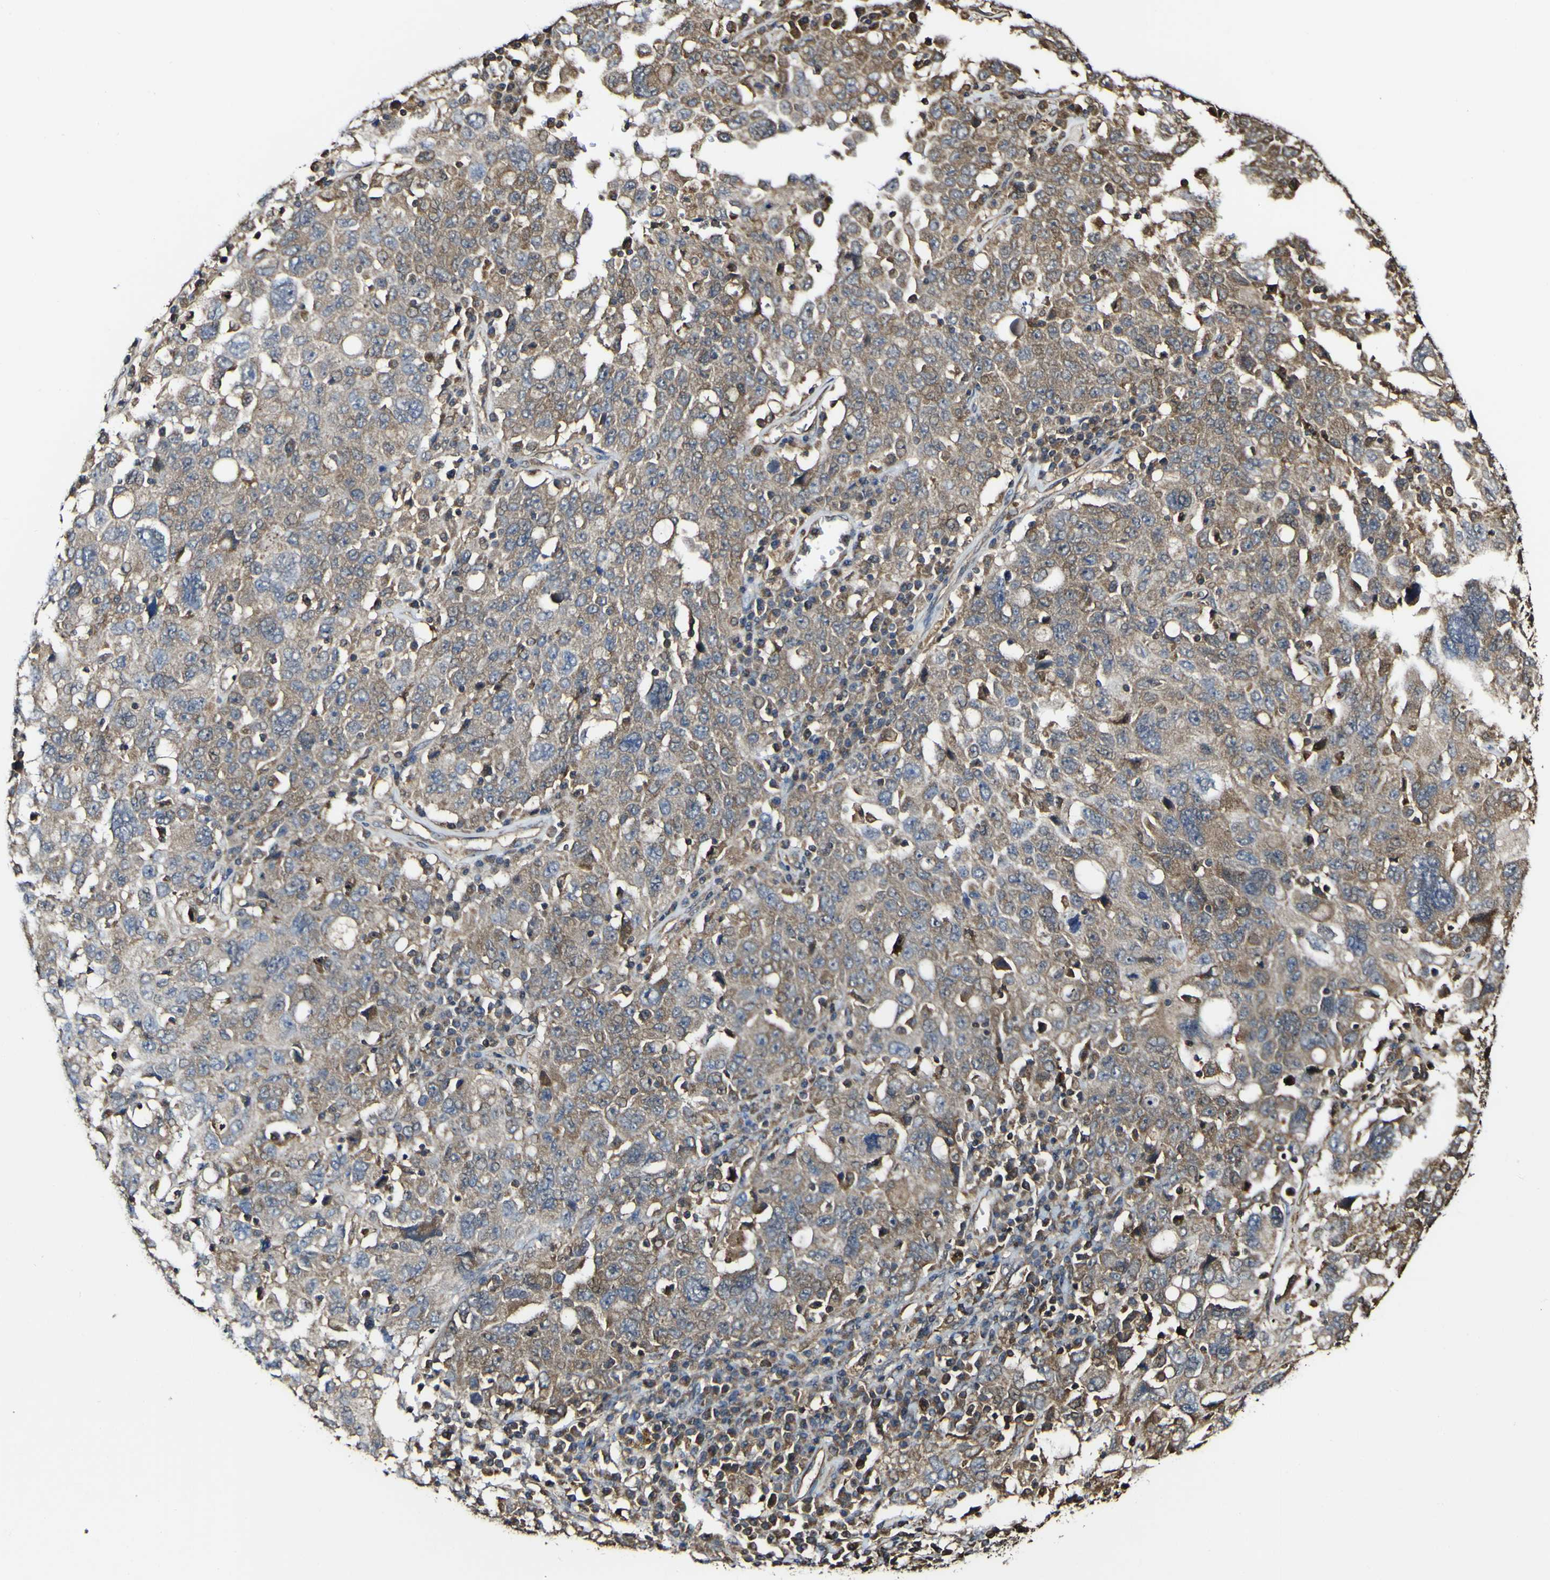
{"staining": {"intensity": "moderate", "quantity": ">75%", "location": "cytoplasmic/membranous"}, "tissue": "ovarian cancer", "cell_type": "Tumor cells", "image_type": "cancer", "snomed": [{"axis": "morphology", "description": "Carcinoma, endometroid"}, {"axis": "topography", "description": "Ovary"}], "caption": "The micrograph demonstrates a brown stain indicating the presence of a protein in the cytoplasmic/membranous of tumor cells in ovarian endometroid carcinoma.", "gene": "PTPRR", "patient": {"sex": "female", "age": 62}}